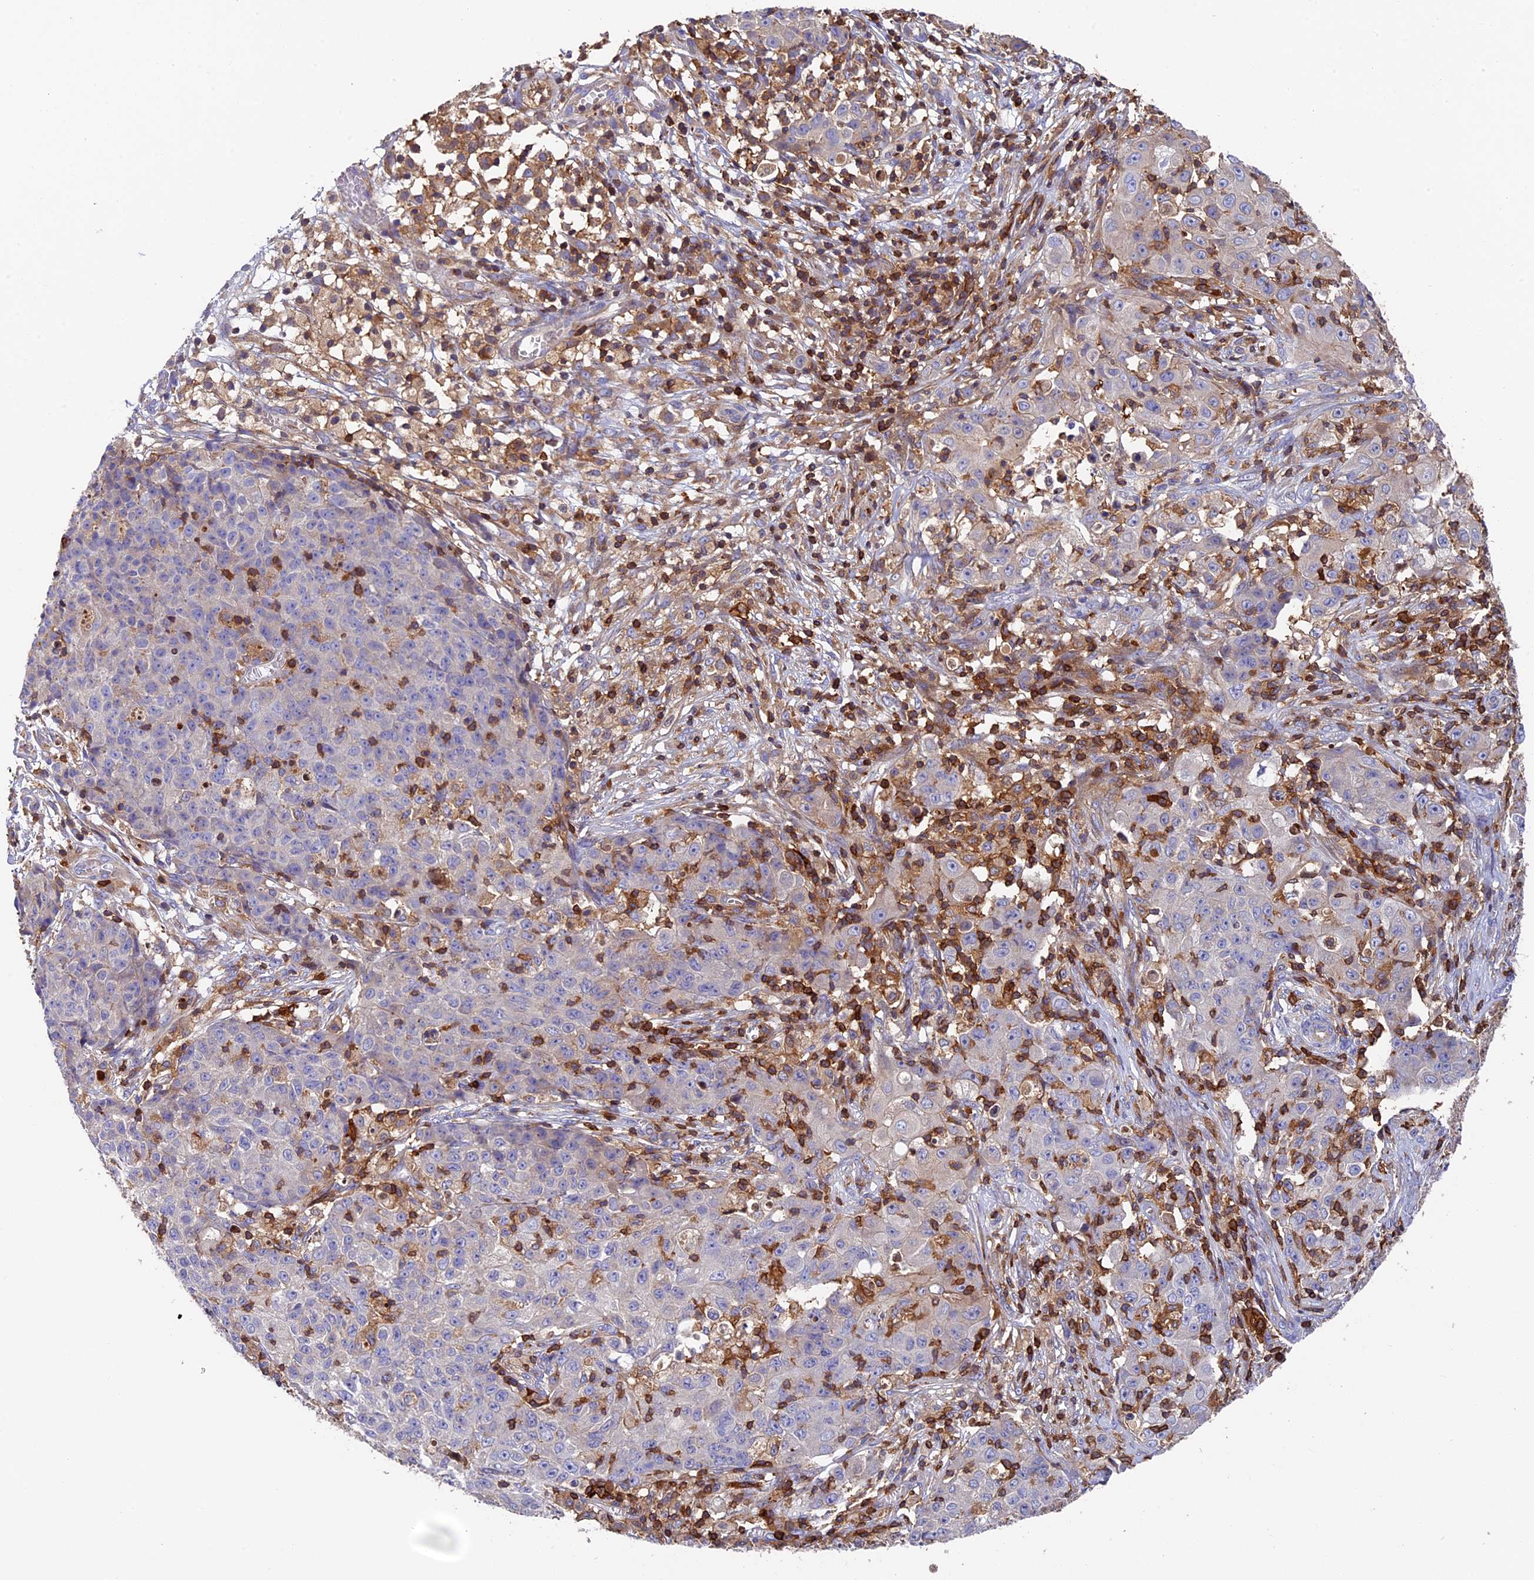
{"staining": {"intensity": "negative", "quantity": "none", "location": "none"}, "tissue": "ovarian cancer", "cell_type": "Tumor cells", "image_type": "cancer", "snomed": [{"axis": "morphology", "description": "Carcinoma, endometroid"}, {"axis": "topography", "description": "Ovary"}], "caption": "An IHC photomicrograph of ovarian cancer is shown. There is no staining in tumor cells of ovarian cancer. (Immunohistochemistry, brightfield microscopy, high magnification).", "gene": "ADAT1", "patient": {"sex": "female", "age": 42}}